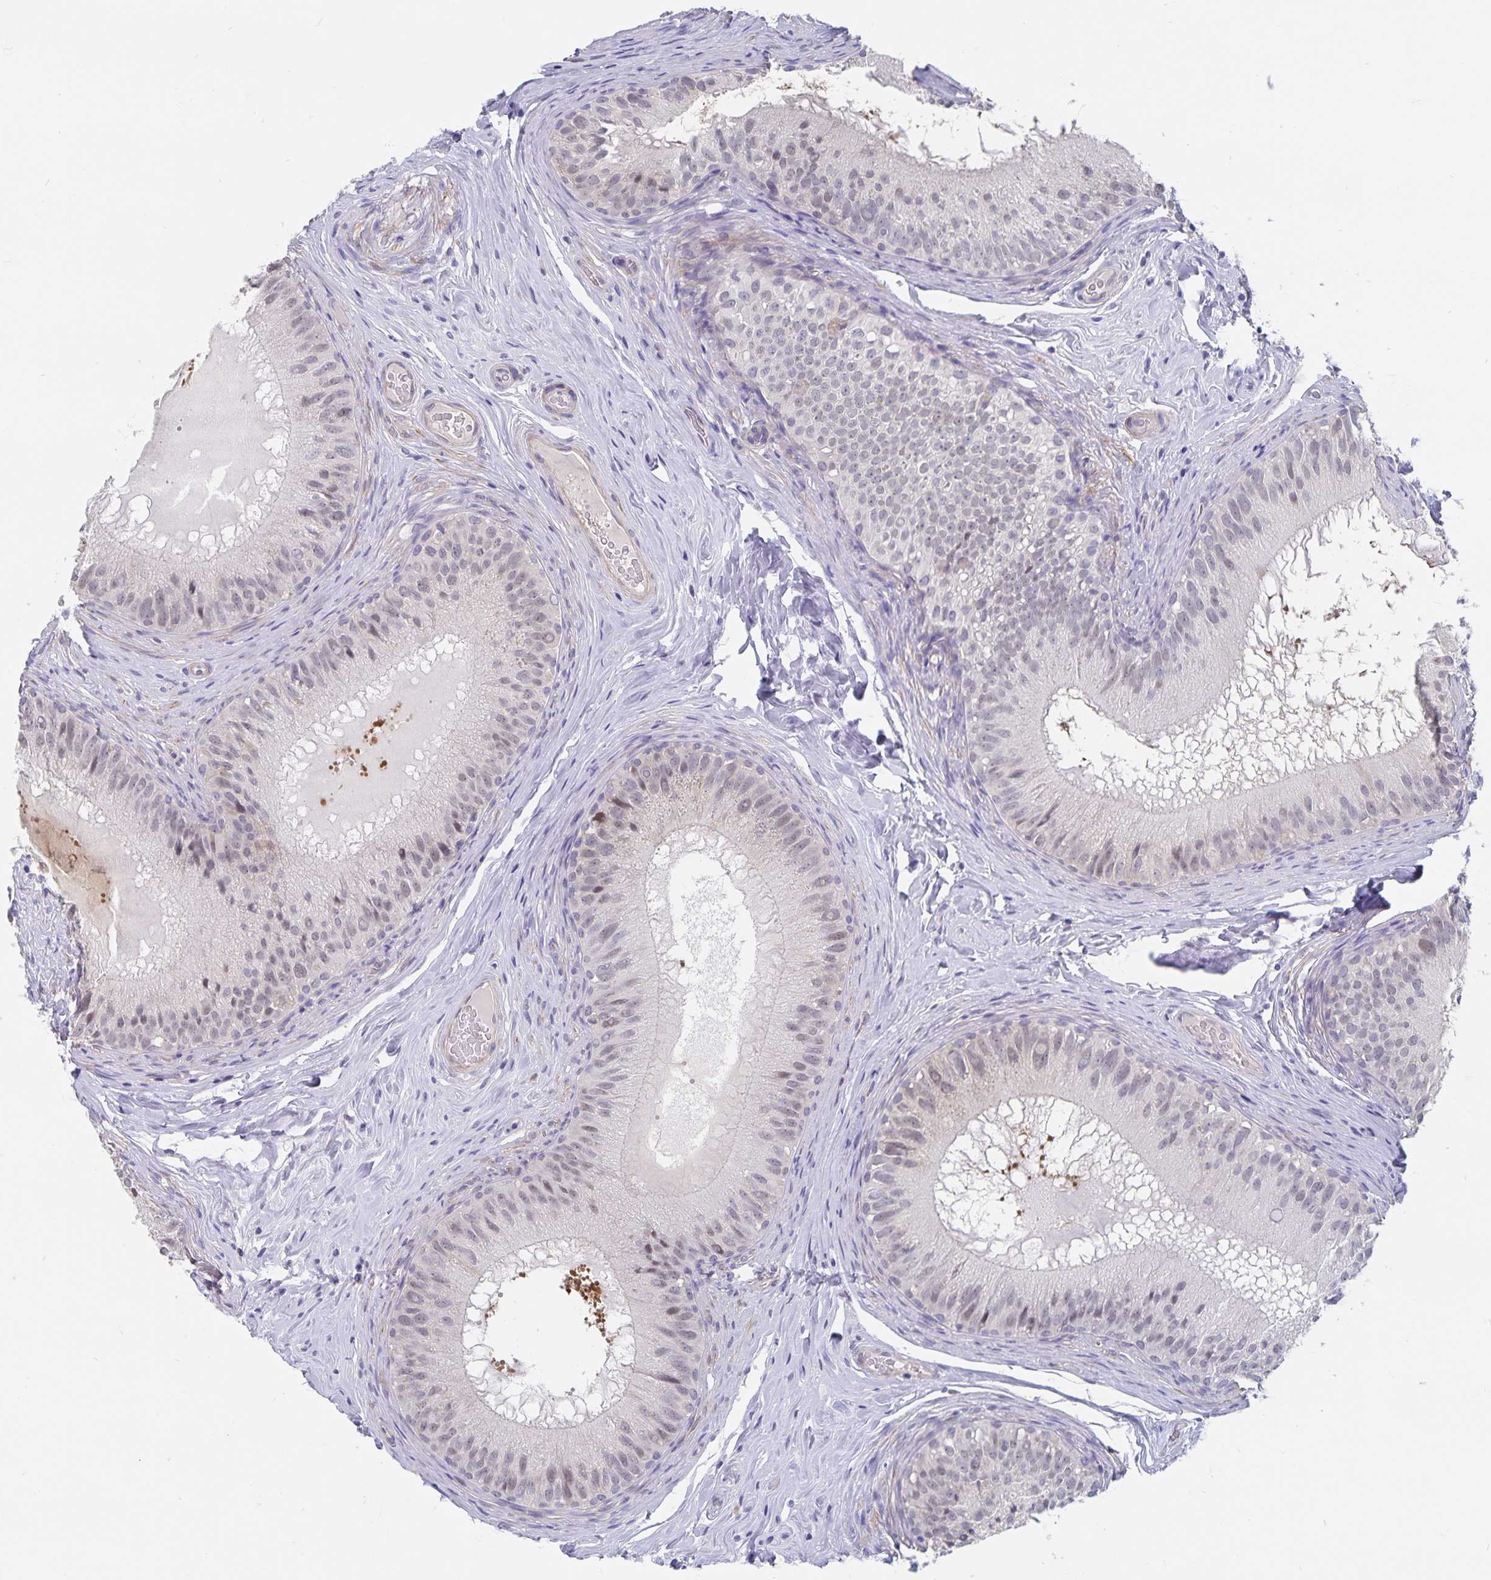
{"staining": {"intensity": "weak", "quantity": "25%-75%", "location": "cytoplasmic/membranous,nuclear"}, "tissue": "epididymis", "cell_type": "Glandular cells", "image_type": "normal", "snomed": [{"axis": "morphology", "description": "Normal tissue, NOS"}, {"axis": "topography", "description": "Epididymis"}], "caption": "A low amount of weak cytoplasmic/membranous,nuclear positivity is seen in approximately 25%-75% of glandular cells in benign epididymis.", "gene": "BAG6", "patient": {"sex": "male", "age": 34}}